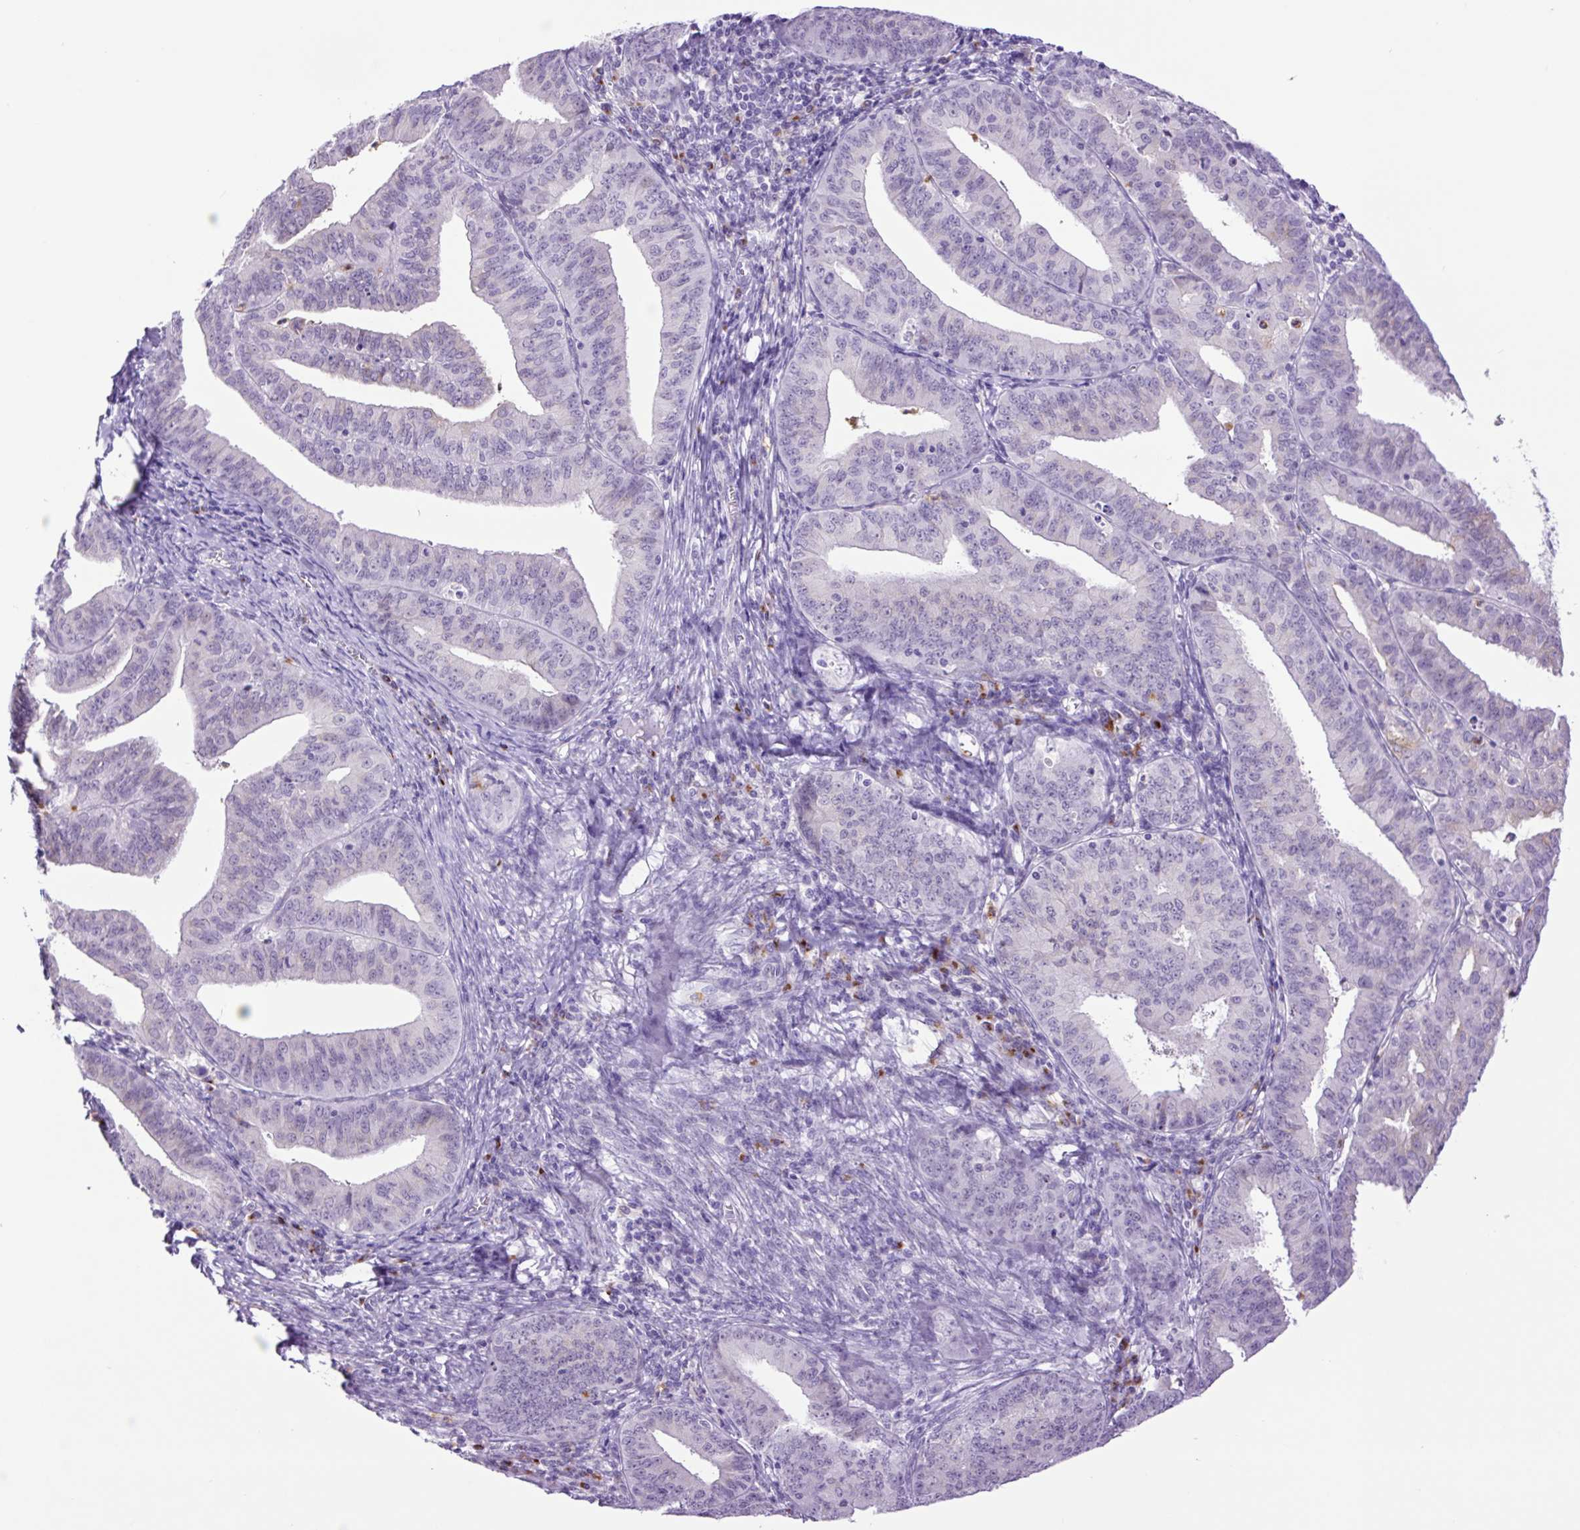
{"staining": {"intensity": "negative", "quantity": "none", "location": "none"}, "tissue": "endometrial cancer", "cell_type": "Tumor cells", "image_type": "cancer", "snomed": [{"axis": "morphology", "description": "Adenocarcinoma, NOS"}, {"axis": "topography", "description": "Endometrium"}], "caption": "This is a image of IHC staining of endometrial adenocarcinoma, which shows no staining in tumor cells.", "gene": "MFSD3", "patient": {"sex": "female", "age": 73}}